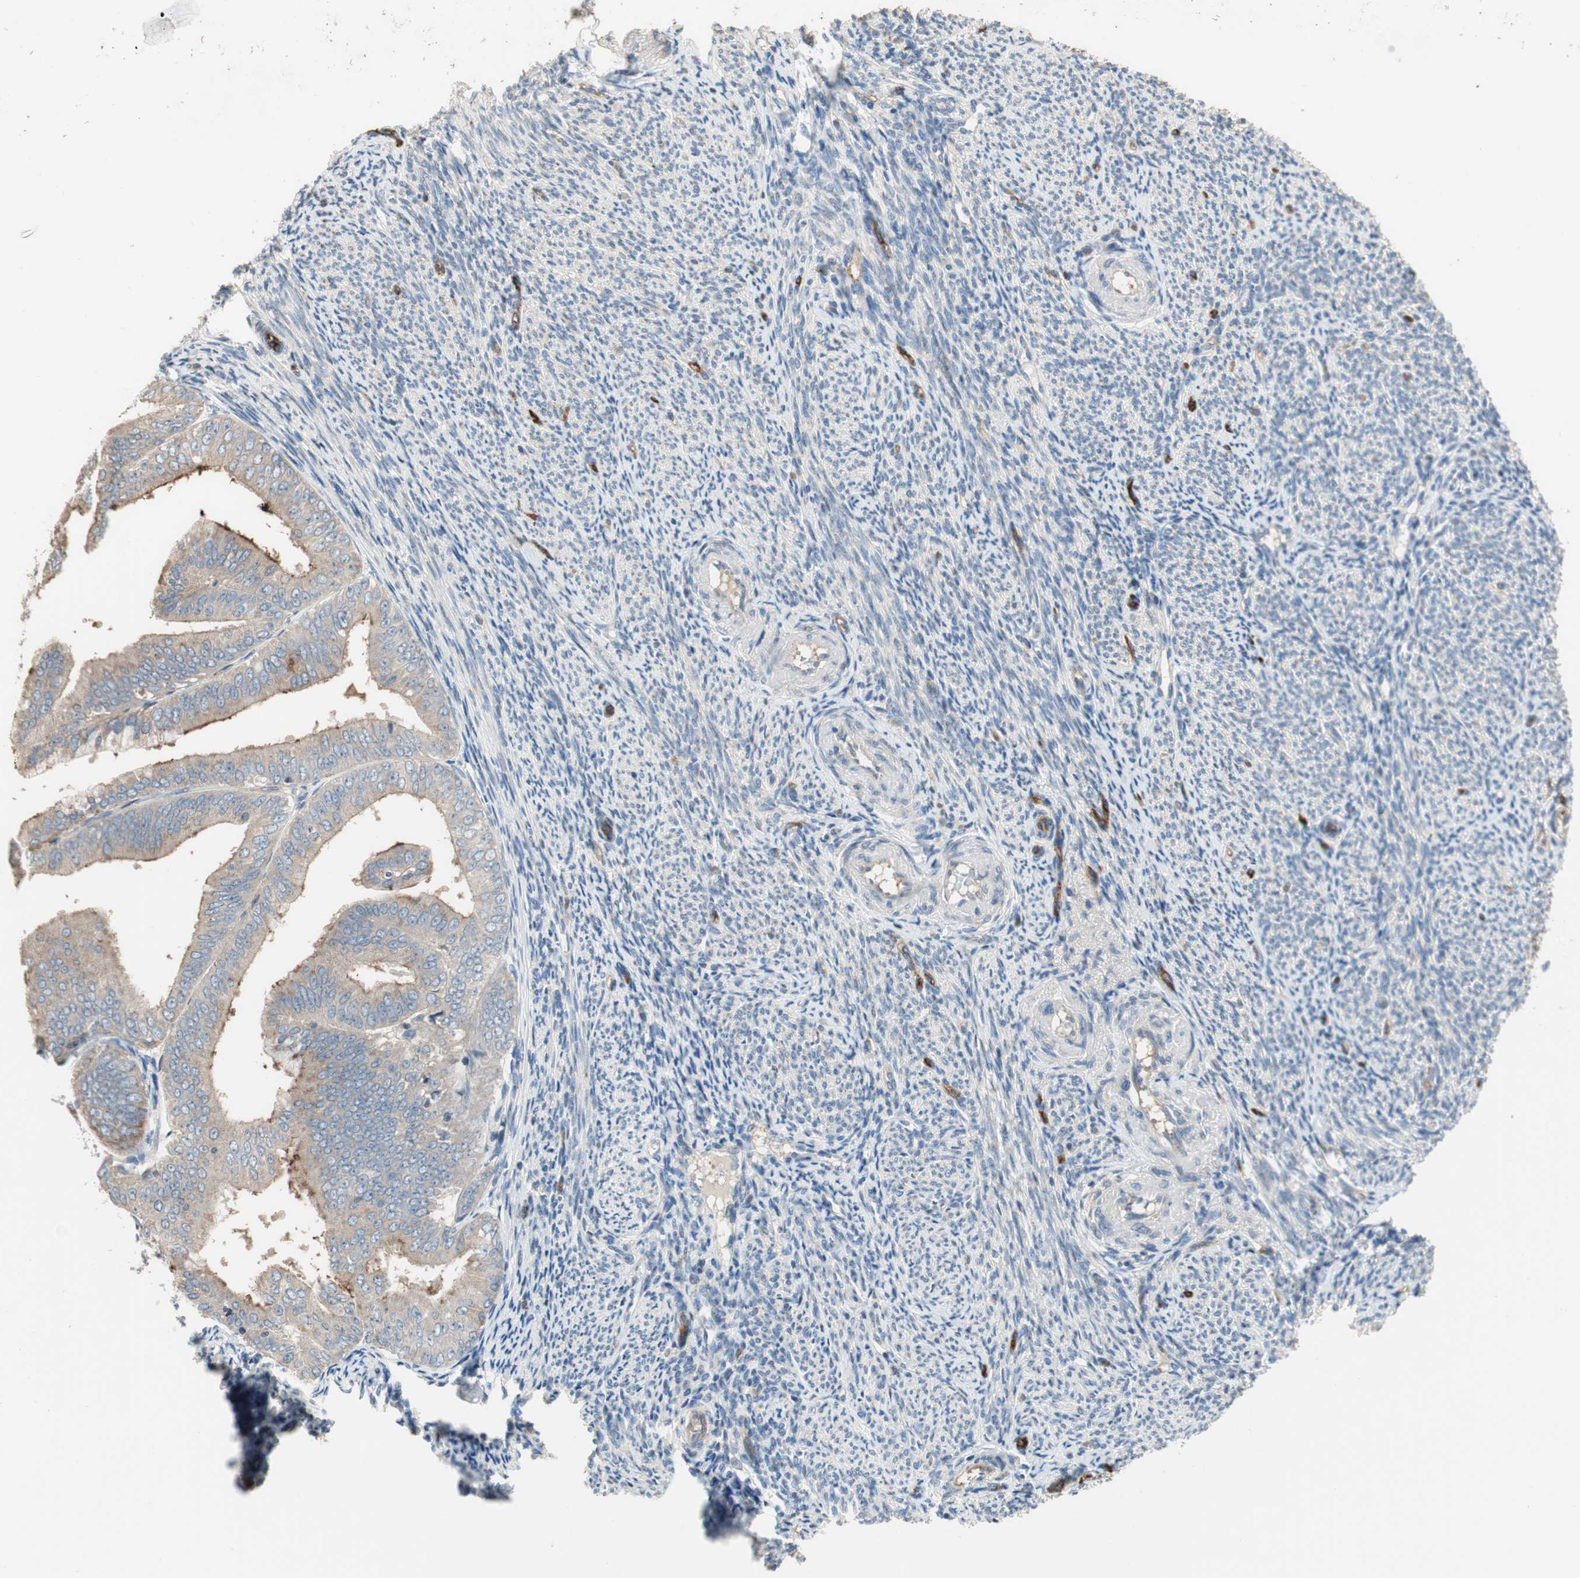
{"staining": {"intensity": "weak", "quantity": "<25%", "location": "cytoplasmic/membranous"}, "tissue": "endometrial cancer", "cell_type": "Tumor cells", "image_type": "cancer", "snomed": [{"axis": "morphology", "description": "Adenocarcinoma, NOS"}, {"axis": "topography", "description": "Endometrium"}], "caption": "Human endometrial adenocarcinoma stained for a protein using immunohistochemistry (IHC) demonstrates no expression in tumor cells.", "gene": "ALPL", "patient": {"sex": "female", "age": 63}}